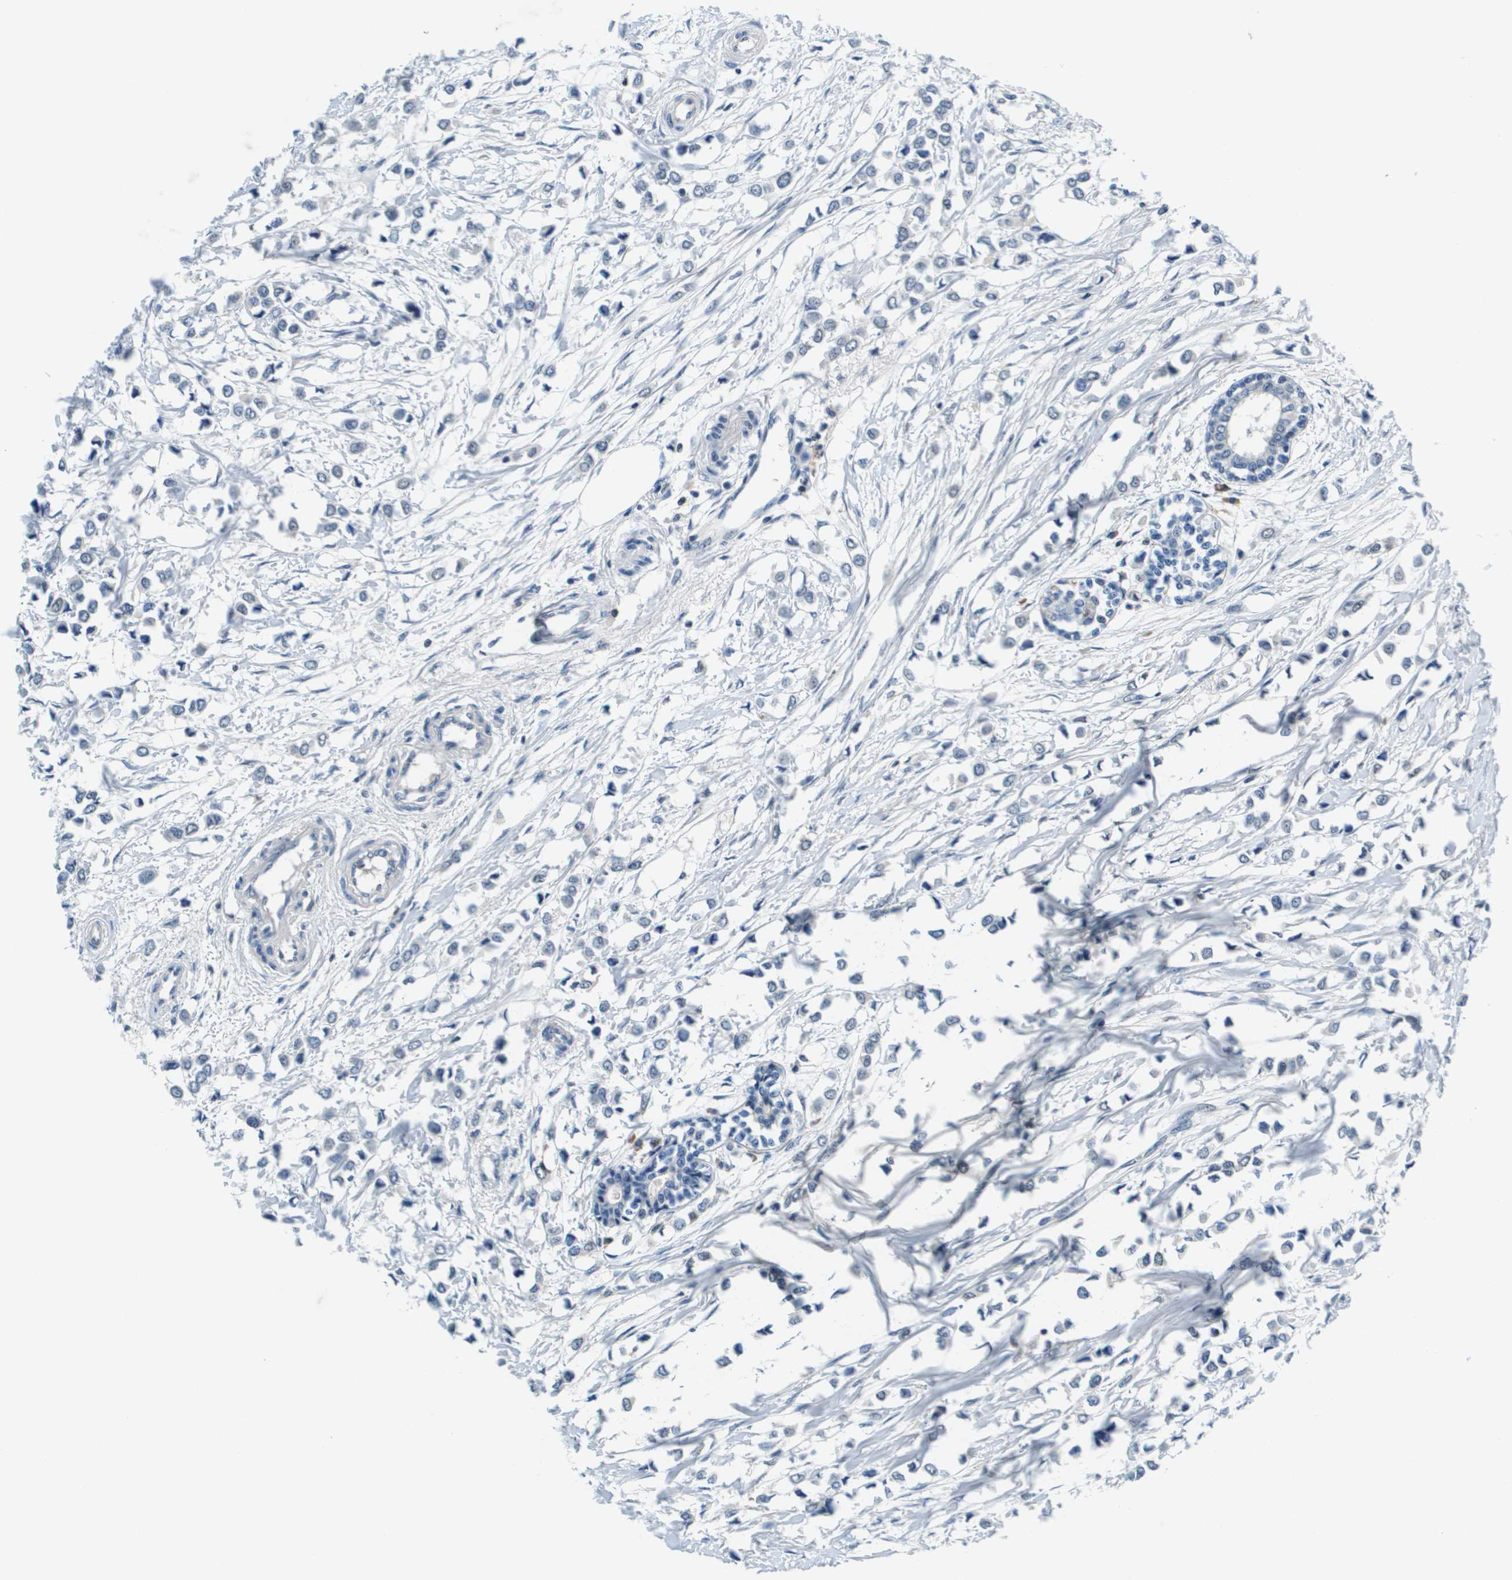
{"staining": {"intensity": "negative", "quantity": "none", "location": "none"}, "tissue": "breast cancer", "cell_type": "Tumor cells", "image_type": "cancer", "snomed": [{"axis": "morphology", "description": "Lobular carcinoma"}, {"axis": "topography", "description": "Breast"}], "caption": "Histopathology image shows no significant protein staining in tumor cells of lobular carcinoma (breast).", "gene": "KCNQ5", "patient": {"sex": "female", "age": 51}}